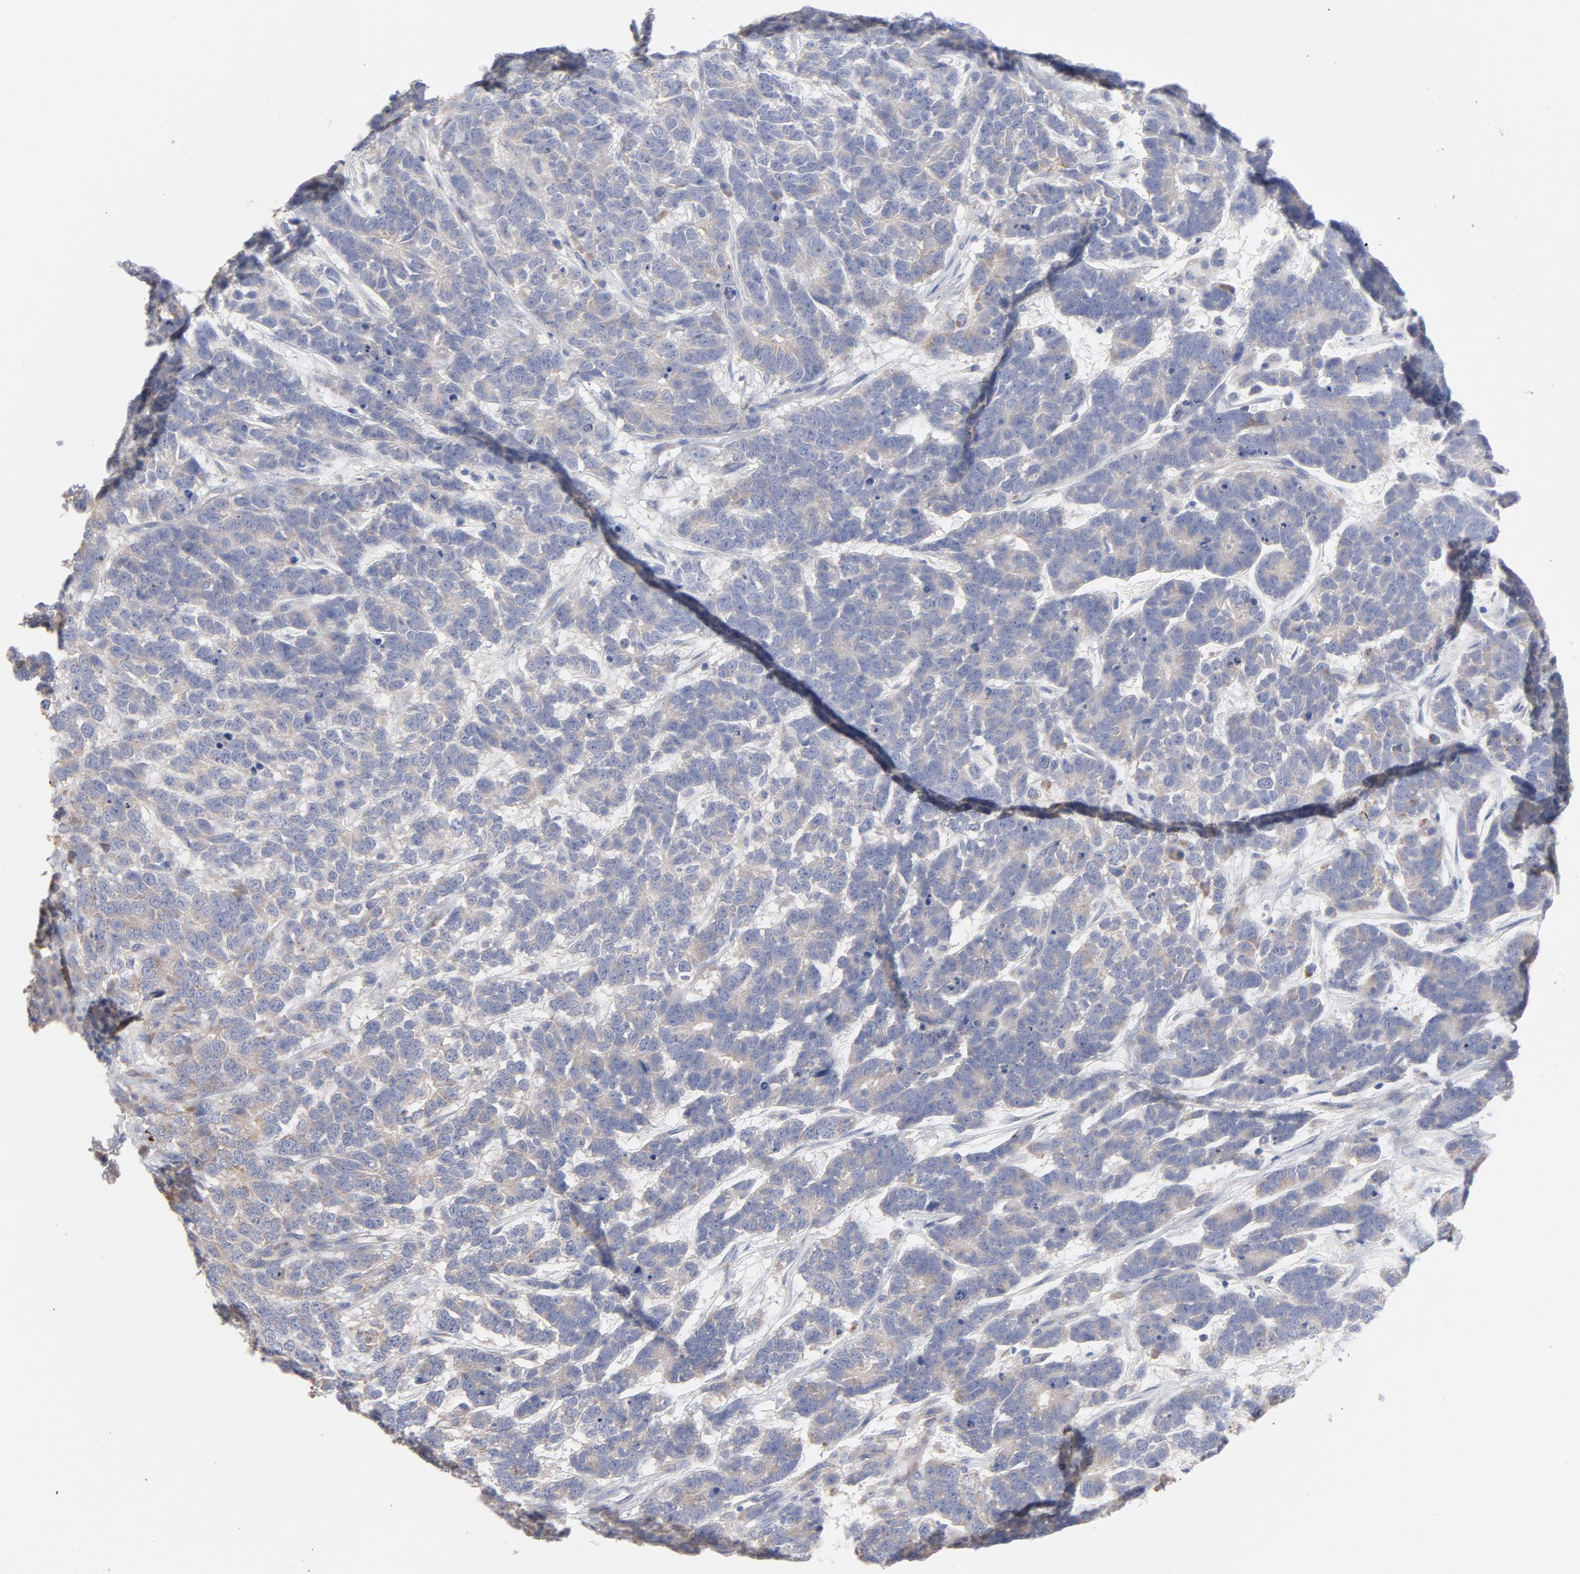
{"staining": {"intensity": "moderate", "quantity": ">75%", "location": "cytoplasmic/membranous"}, "tissue": "testis cancer", "cell_type": "Tumor cells", "image_type": "cancer", "snomed": [{"axis": "morphology", "description": "Carcinoma, Embryonal, NOS"}, {"axis": "topography", "description": "Testis"}], "caption": "Immunohistochemical staining of human embryonal carcinoma (testis) shows moderate cytoplasmic/membranous protein staining in about >75% of tumor cells. (DAB (3,3'-diaminobenzidine) IHC with brightfield microscopy, high magnification).", "gene": "CPE", "patient": {"sex": "male", "age": 26}}